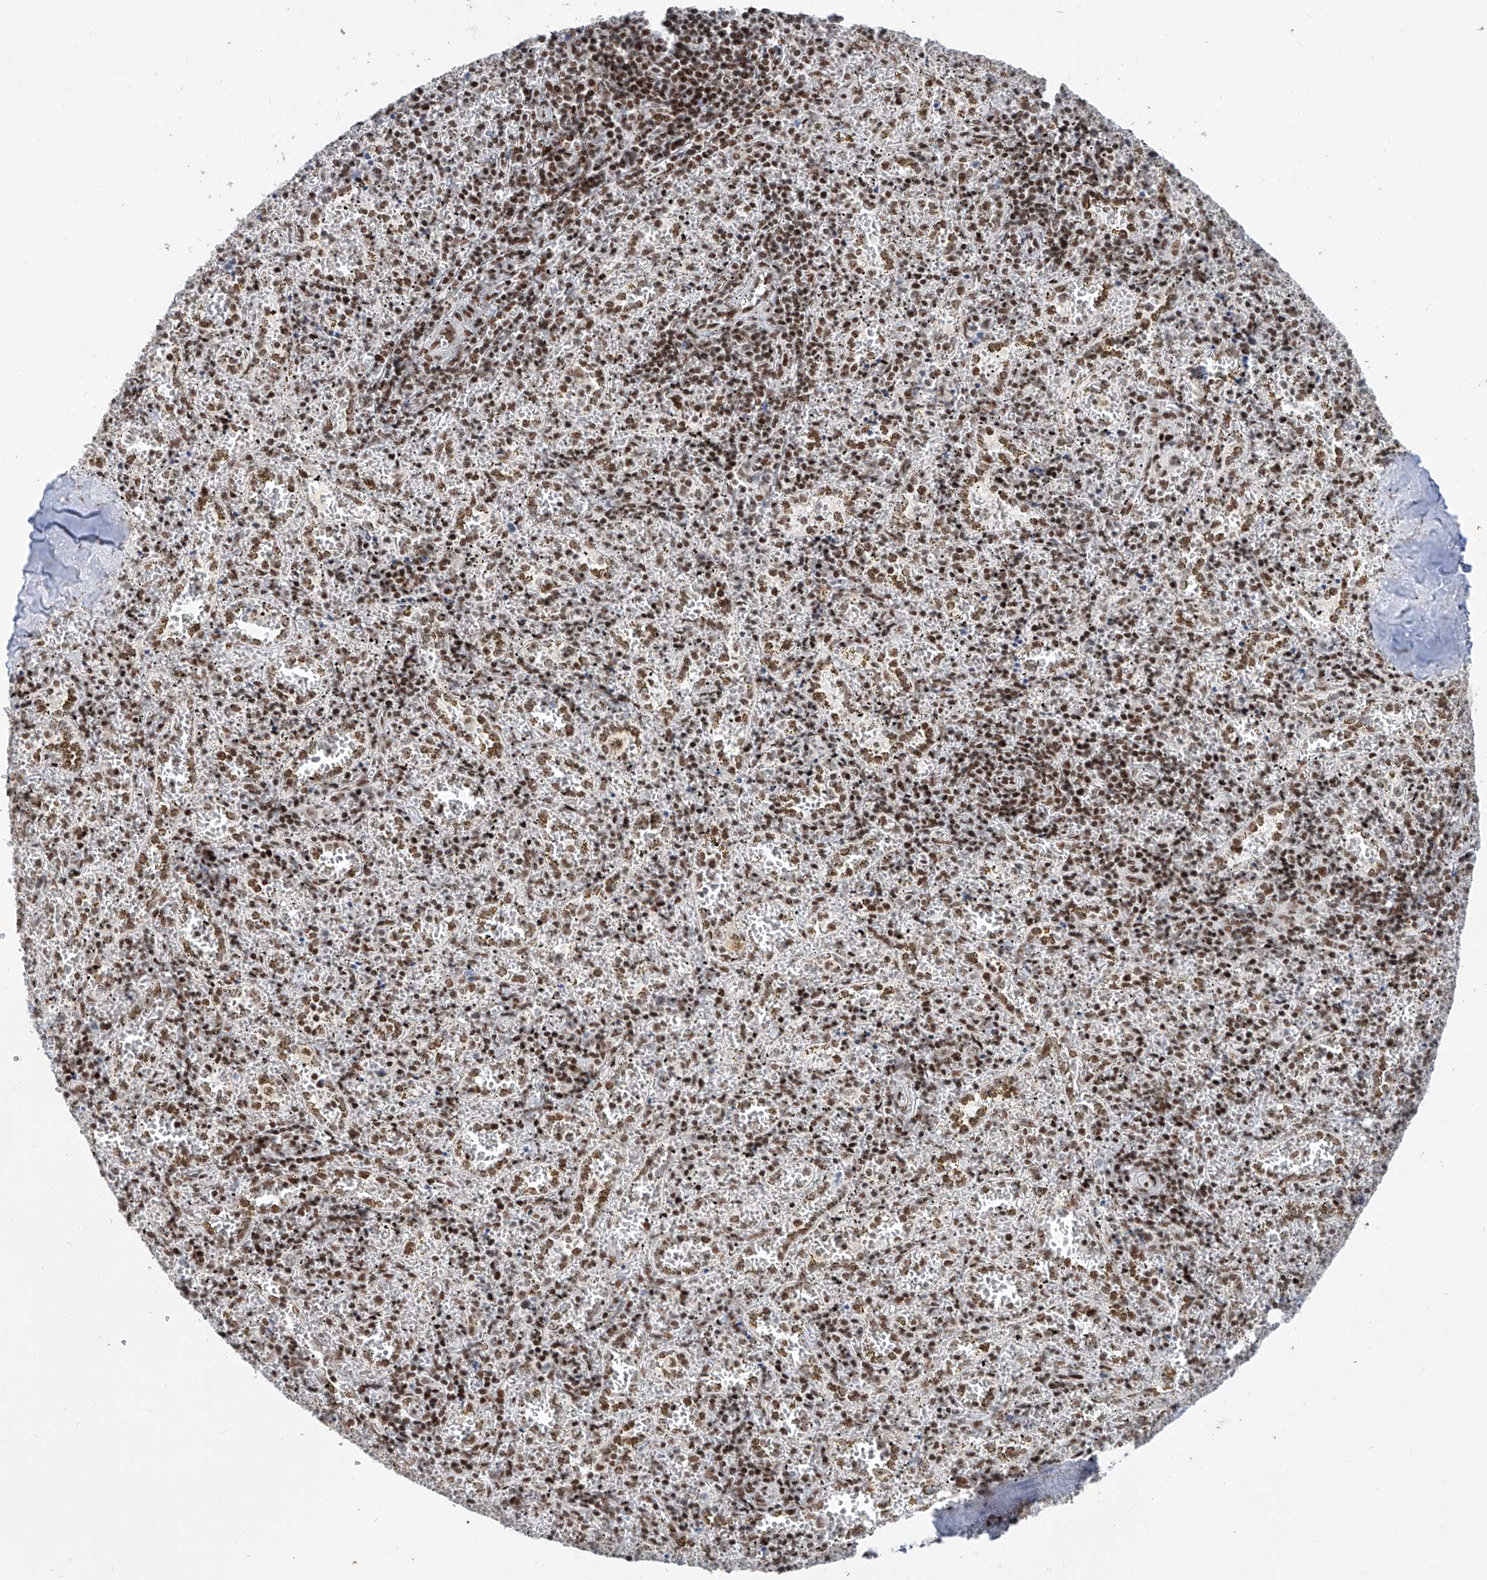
{"staining": {"intensity": "moderate", "quantity": "25%-75%", "location": "nuclear"}, "tissue": "spleen", "cell_type": "Cells in red pulp", "image_type": "normal", "snomed": [{"axis": "morphology", "description": "Normal tissue, NOS"}, {"axis": "topography", "description": "Spleen"}], "caption": "Moderate nuclear positivity is appreciated in about 25%-75% of cells in red pulp in benign spleen. Nuclei are stained in blue.", "gene": "TAF4", "patient": {"sex": "male", "age": 11}}